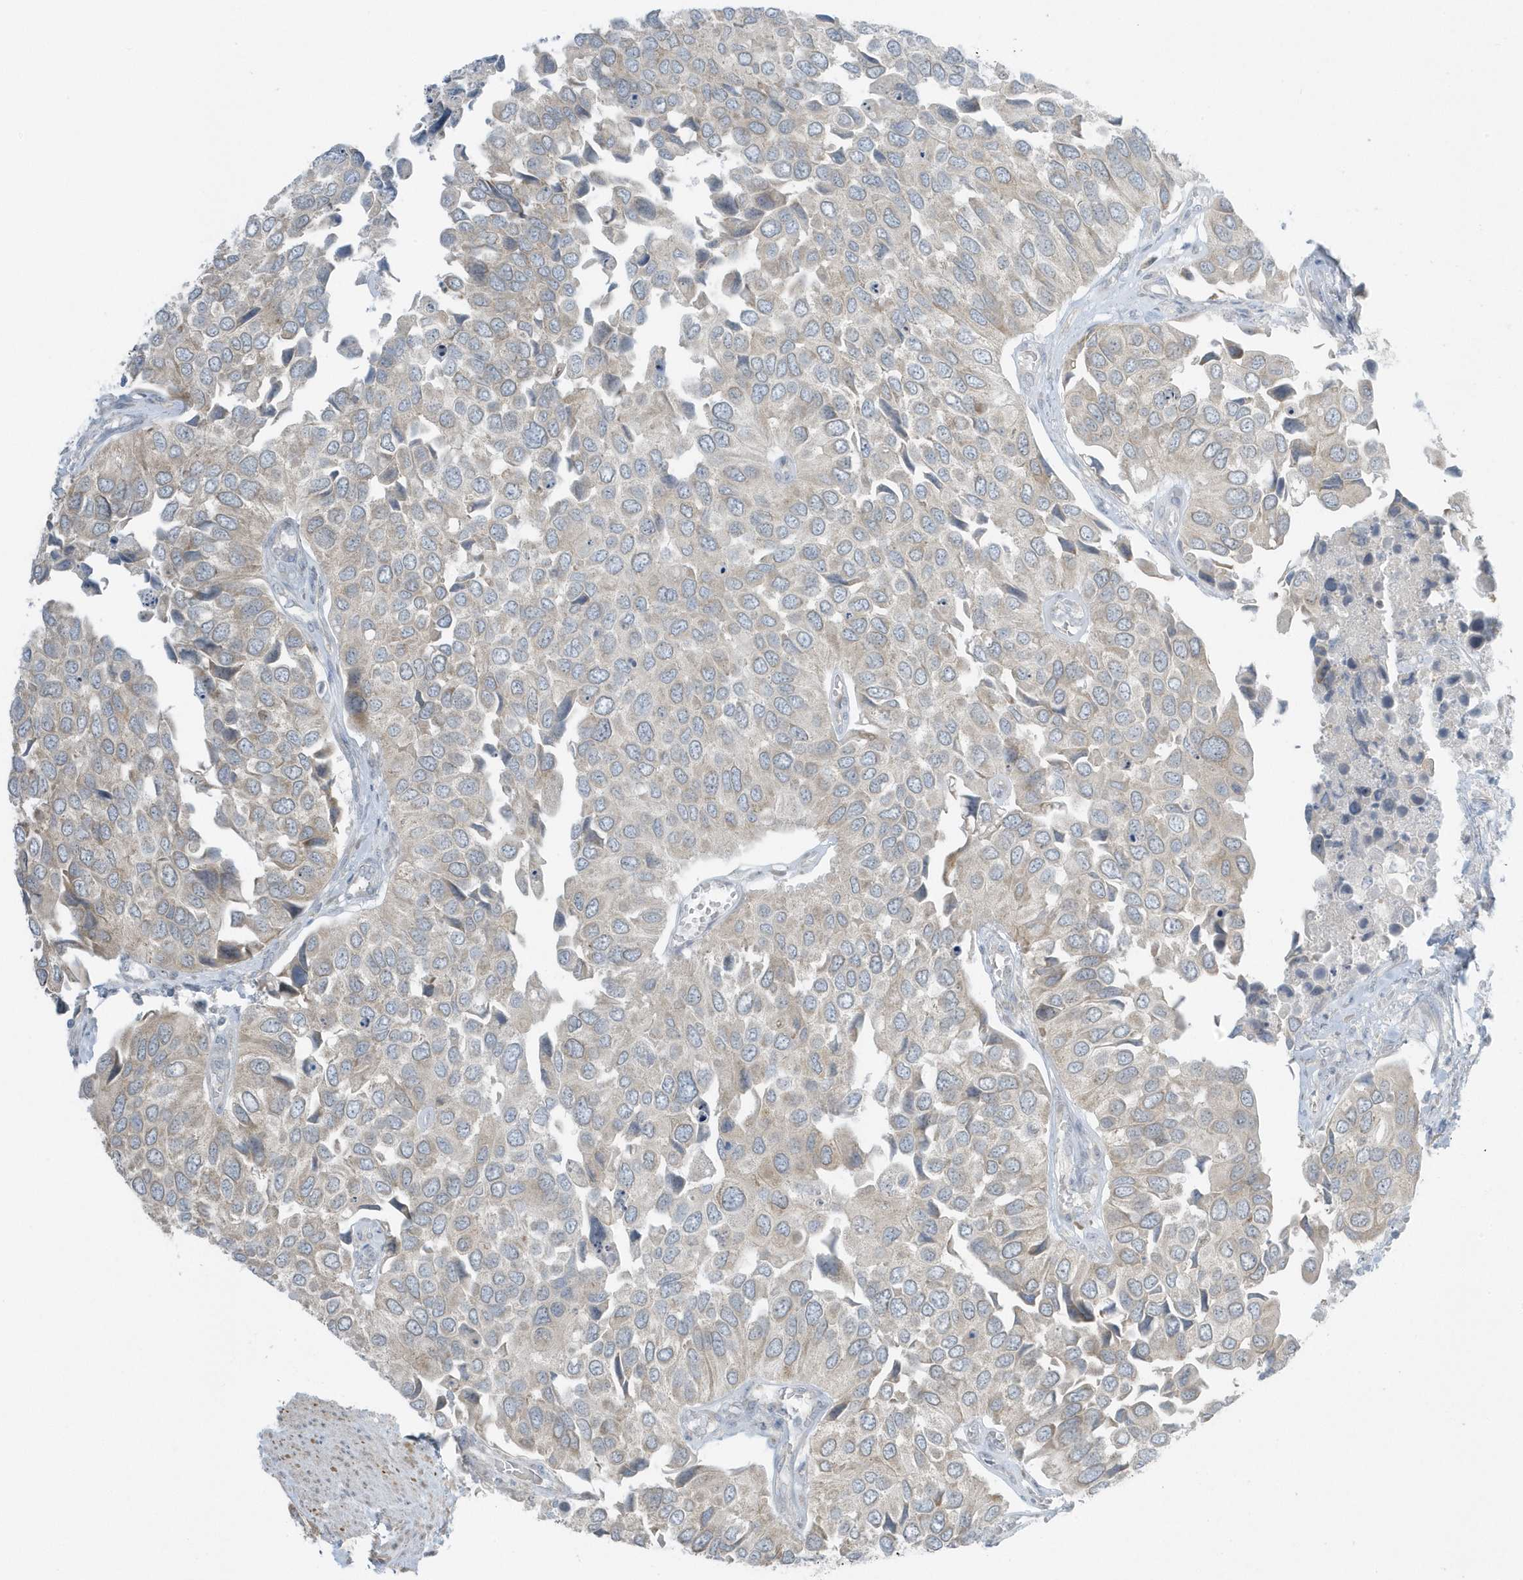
{"staining": {"intensity": "weak", "quantity": "25%-75%", "location": "cytoplasmic/membranous"}, "tissue": "urothelial cancer", "cell_type": "Tumor cells", "image_type": "cancer", "snomed": [{"axis": "morphology", "description": "Urothelial carcinoma, High grade"}, {"axis": "topography", "description": "Urinary bladder"}], "caption": "Protein expression analysis of high-grade urothelial carcinoma exhibits weak cytoplasmic/membranous staining in about 25%-75% of tumor cells.", "gene": "SCN3A", "patient": {"sex": "male", "age": 74}}